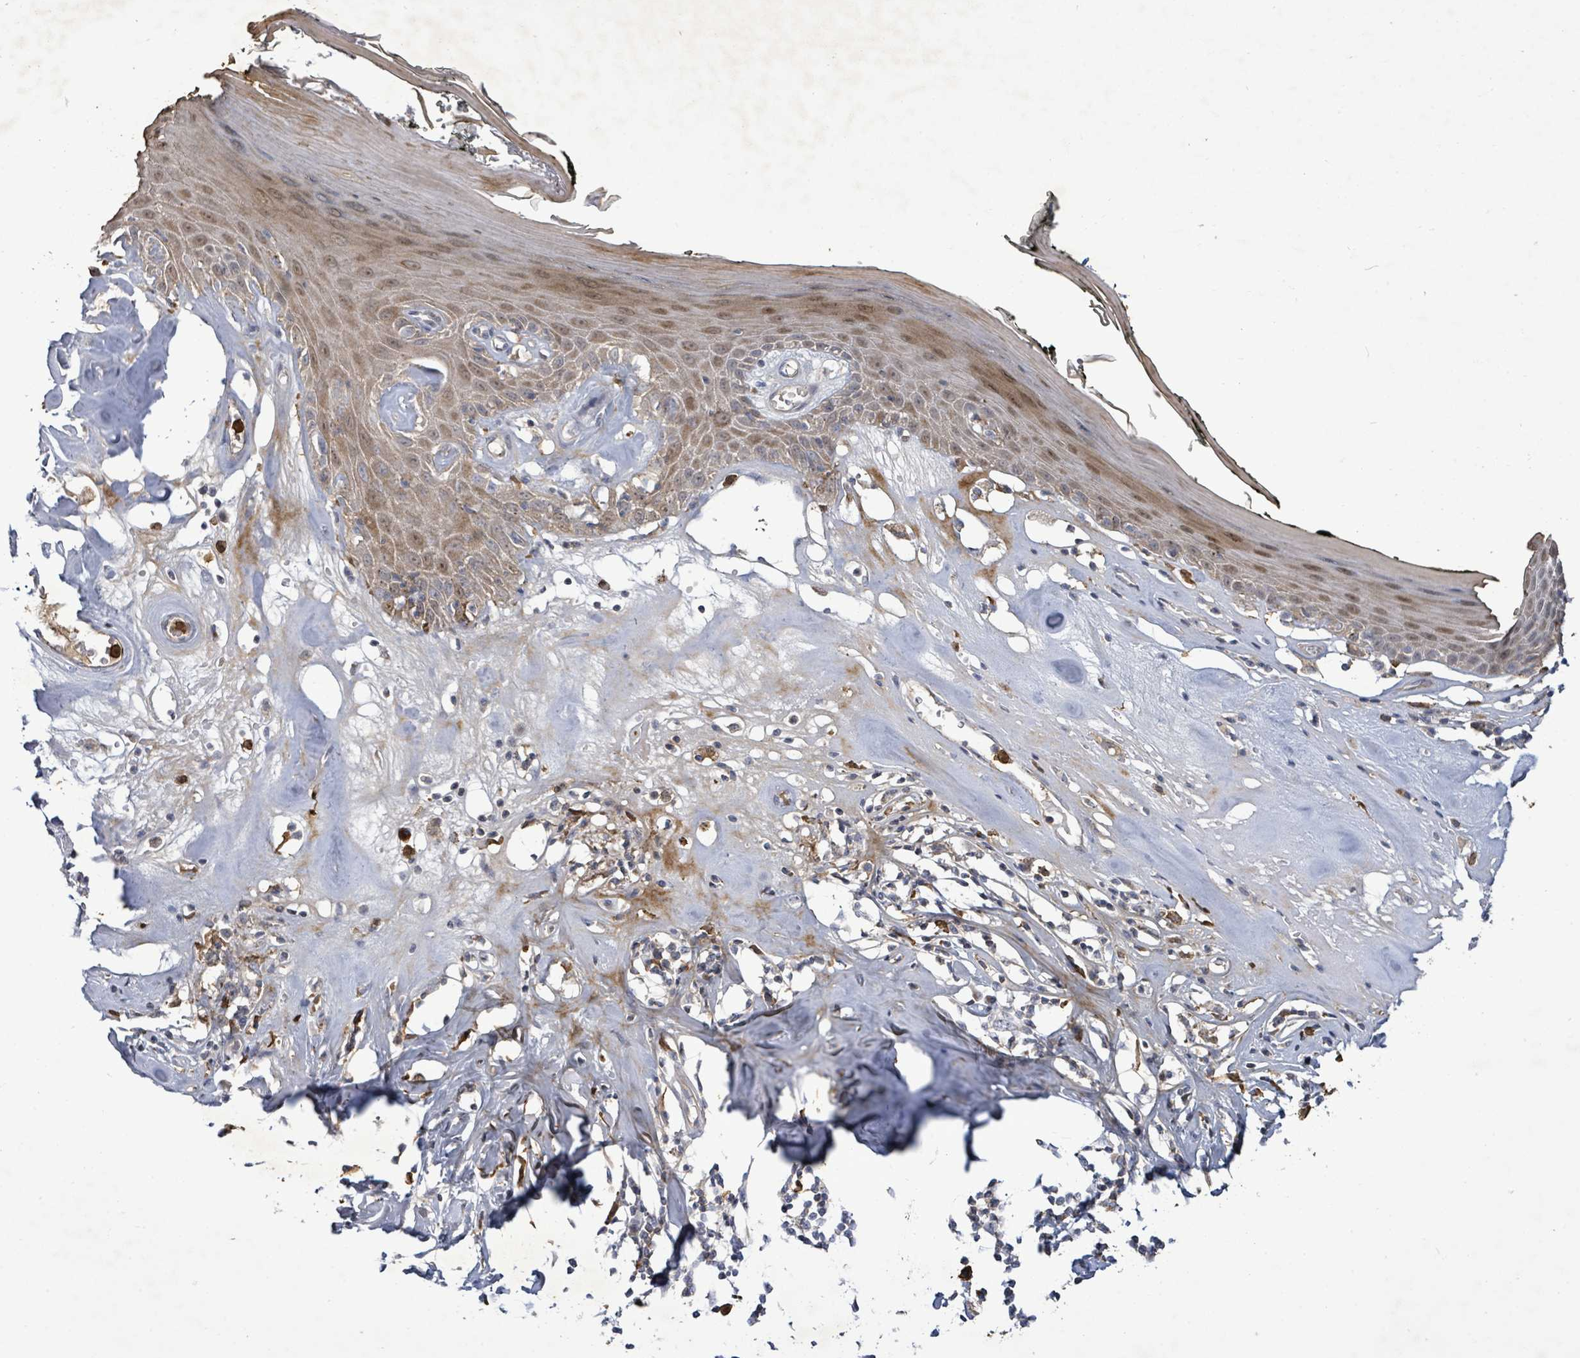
{"staining": {"intensity": "moderate", "quantity": "25%-75%", "location": "cytoplasmic/membranous,nuclear"}, "tissue": "skin", "cell_type": "Epidermal cells", "image_type": "normal", "snomed": [{"axis": "morphology", "description": "Normal tissue, NOS"}, {"axis": "morphology", "description": "Inflammation, NOS"}, {"axis": "topography", "description": "Vulva"}], "caption": "This photomicrograph shows IHC staining of normal human skin, with medium moderate cytoplasmic/membranous,nuclear expression in approximately 25%-75% of epidermal cells.", "gene": "FAM210A", "patient": {"sex": "female", "age": 84}}